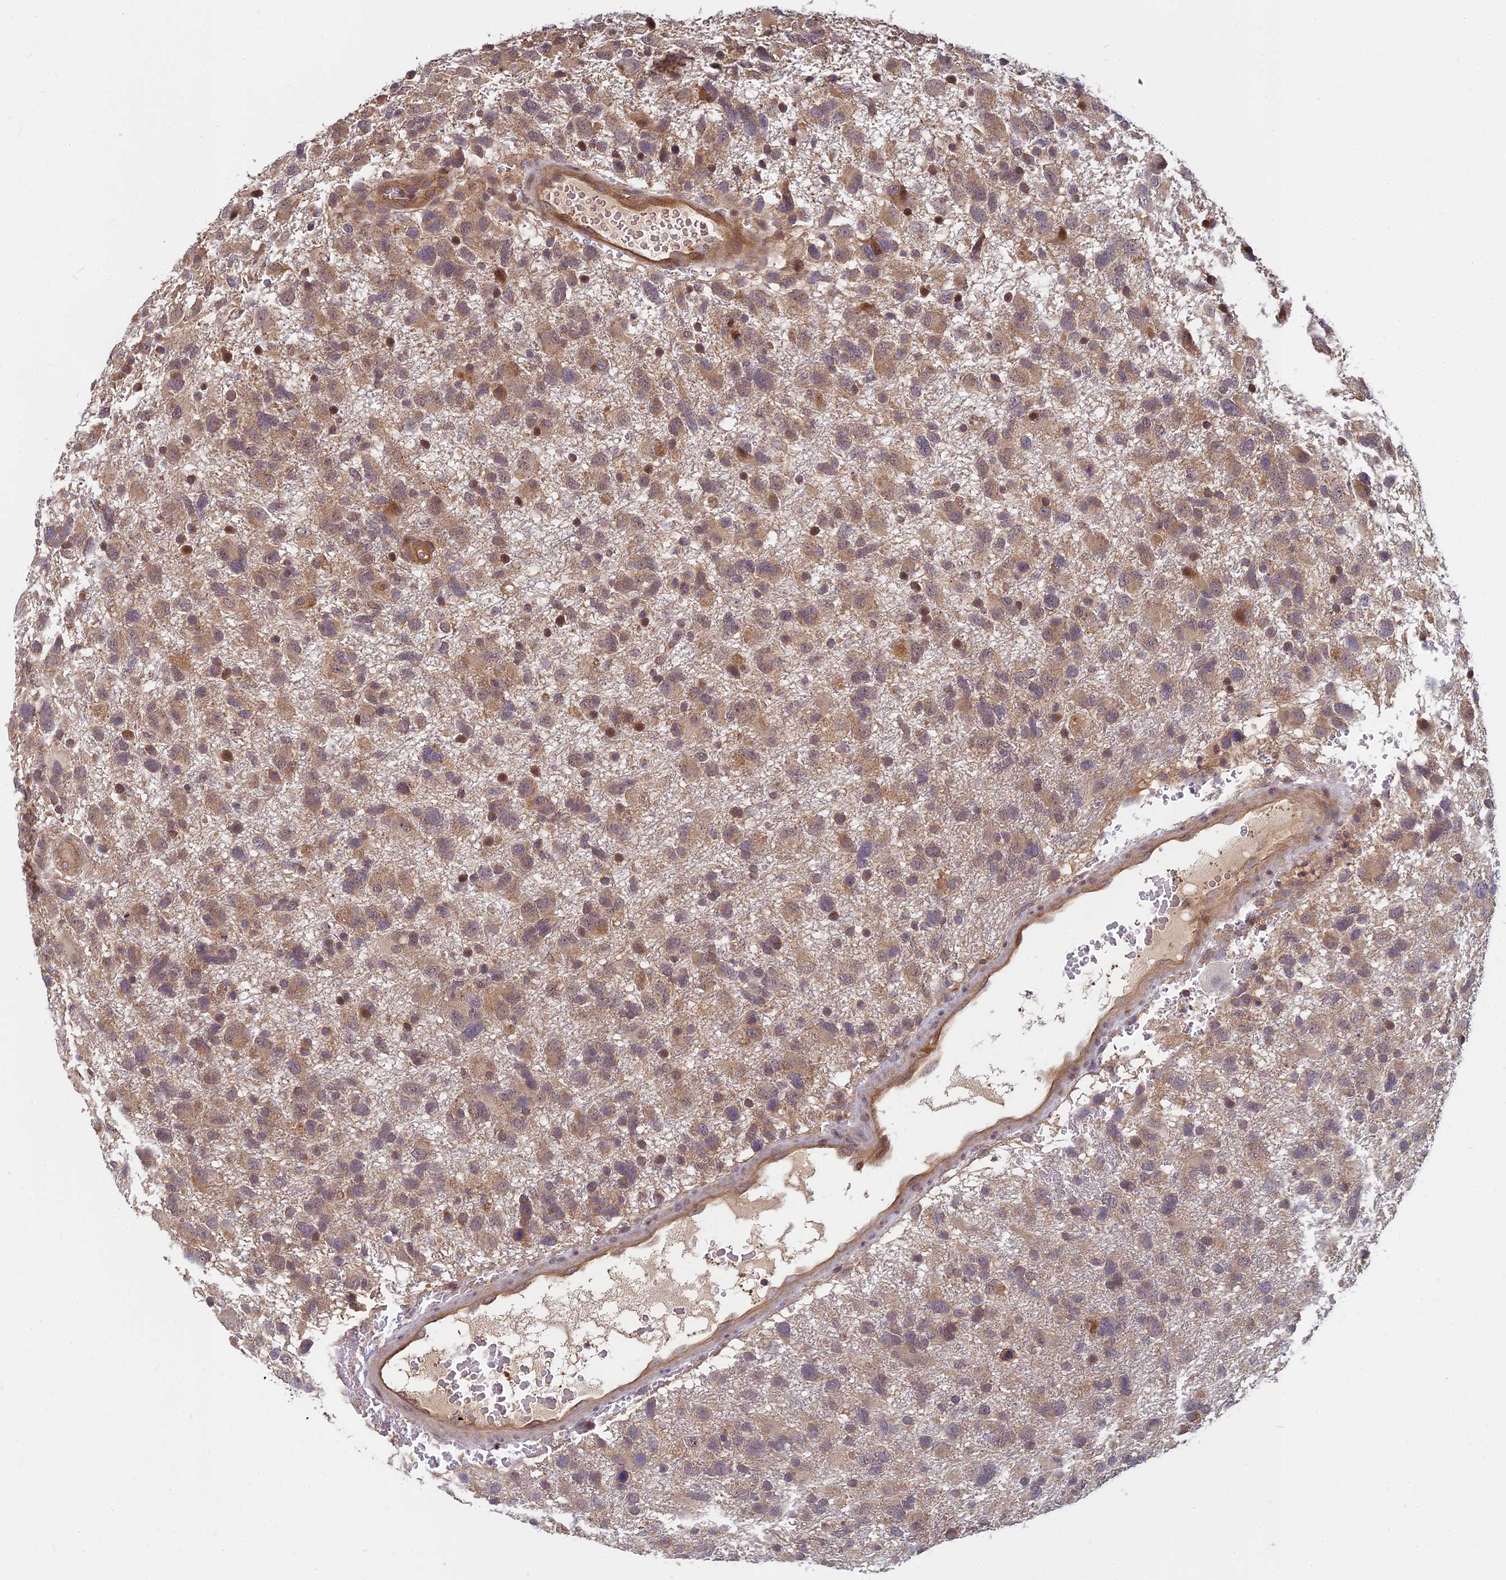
{"staining": {"intensity": "weak", "quantity": ">75%", "location": "cytoplasmic/membranous"}, "tissue": "glioma", "cell_type": "Tumor cells", "image_type": "cancer", "snomed": [{"axis": "morphology", "description": "Glioma, malignant, High grade"}, {"axis": "topography", "description": "Brain"}], "caption": "A brown stain labels weak cytoplasmic/membranous positivity of a protein in human high-grade glioma (malignant) tumor cells.", "gene": "PIKFYVE", "patient": {"sex": "male", "age": 61}}